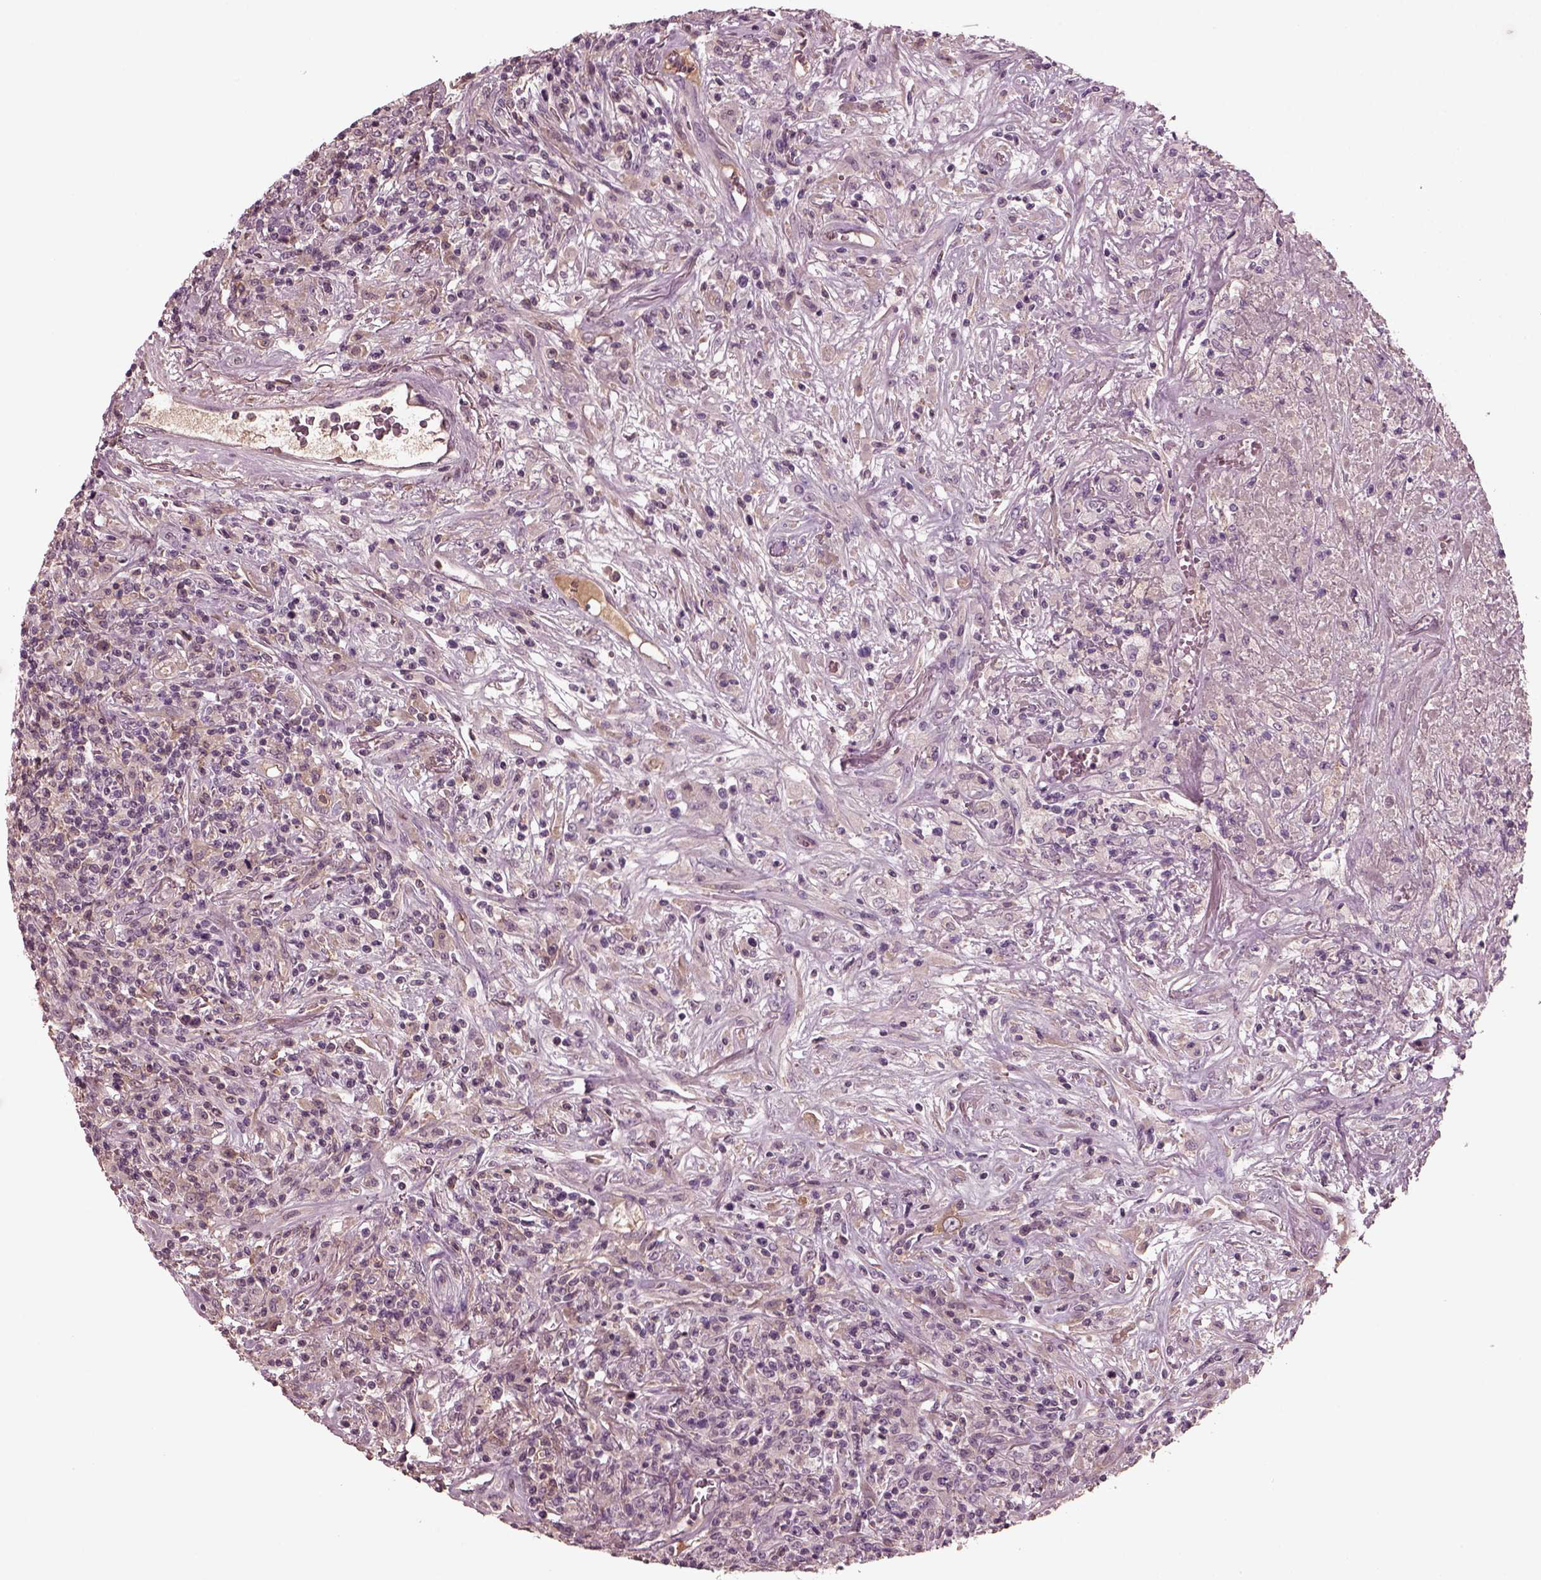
{"staining": {"intensity": "negative", "quantity": "none", "location": "none"}, "tissue": "lymphoma", "cell_type": "Tumor cells", "image_type": "cancer", "snomed": [{"axis": "morphology", "description": "Malignant lymphoma, non-Hodgkin's type, High grade"}, {"axis": "topography", "description": "Lung"}], "caption": "This is an IHC image of human malignant lymphoma, non-Hodgkin's type (high-grade). There is no staining in tumor cells.", "gene": "PORCN", "patient": {"sex": "male", "age": 79}}